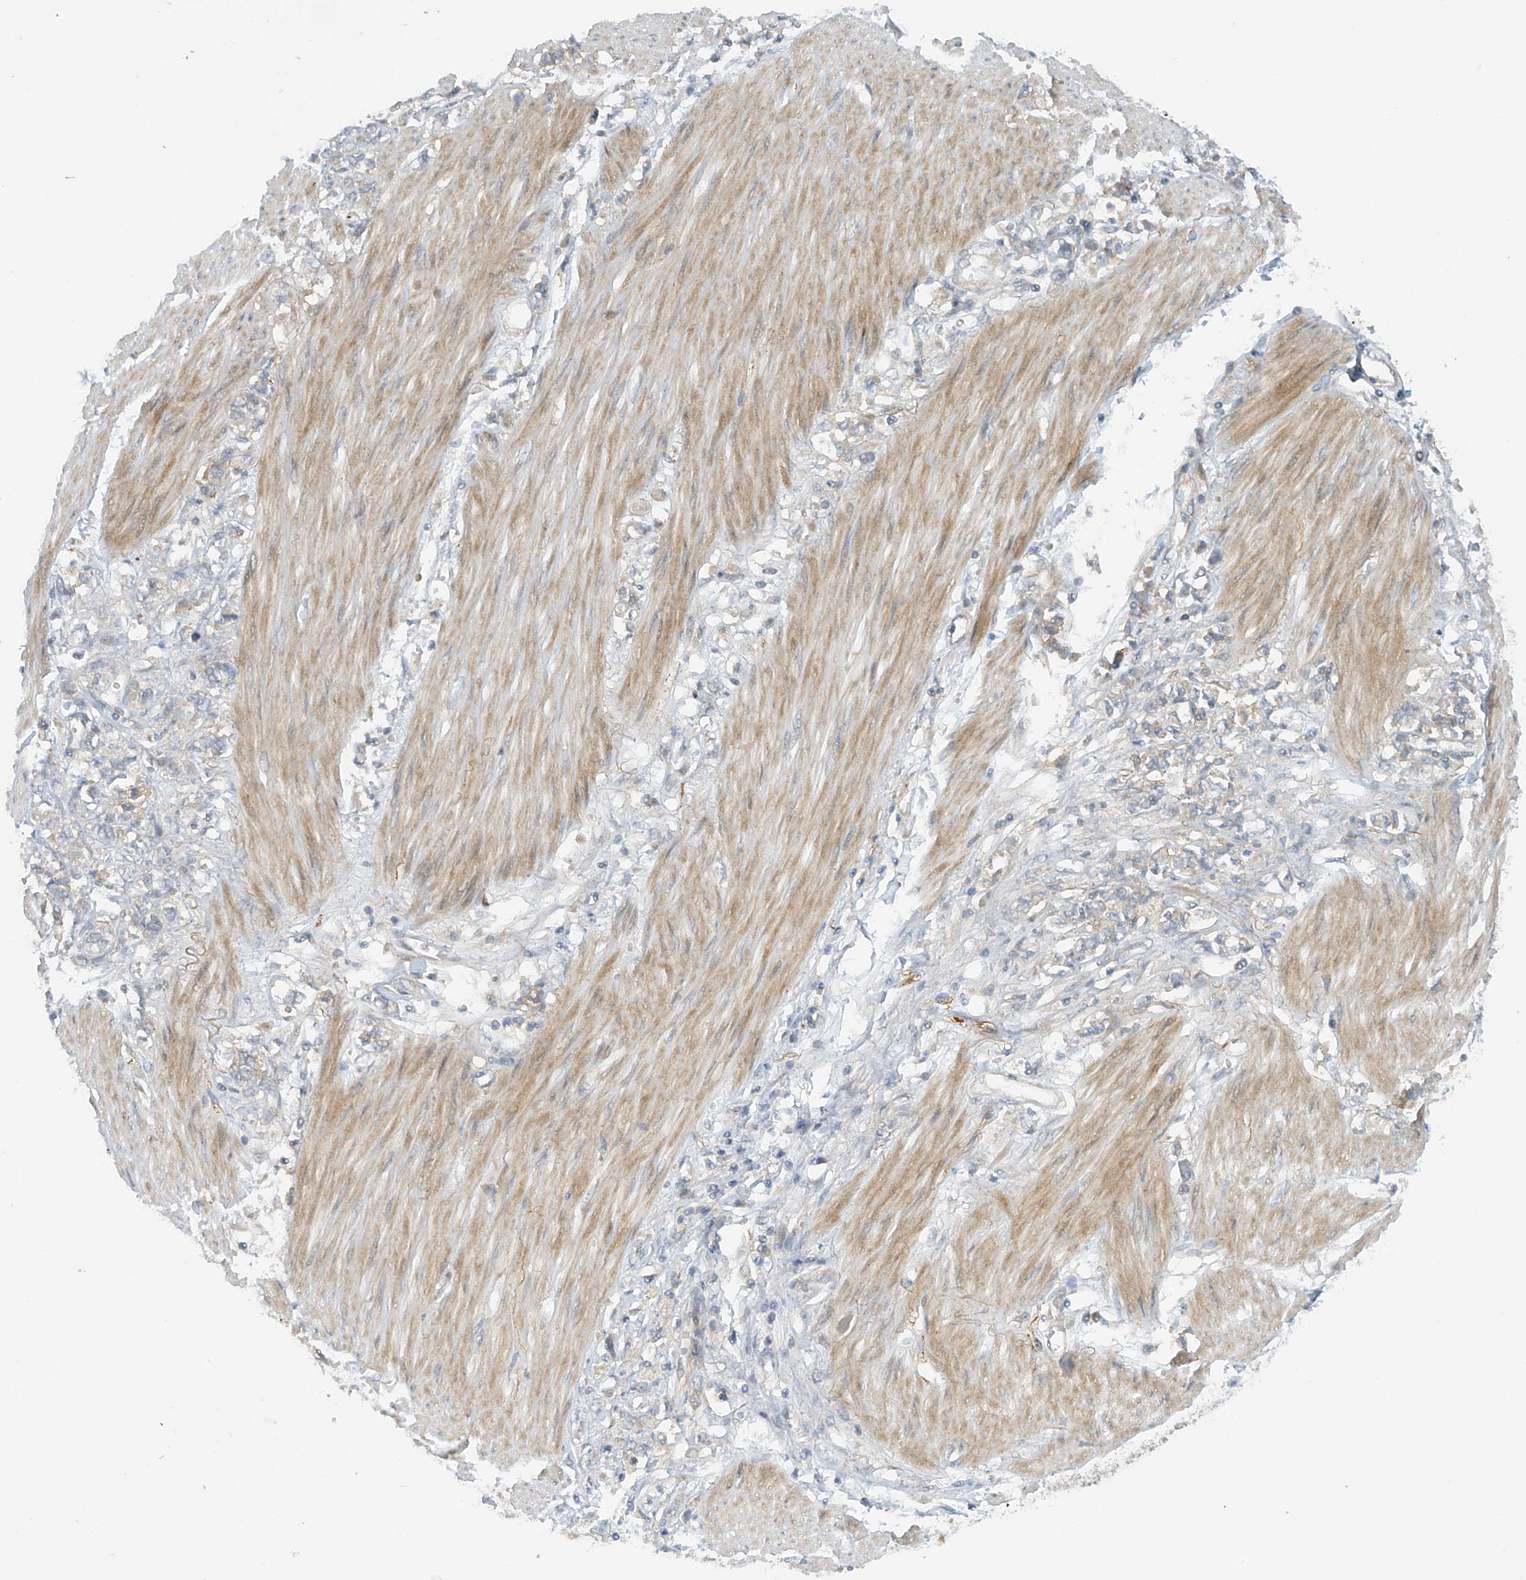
{"staining": {"intensity": "negative", "quantity": "none", "location": "none"}, "tissue": "stomach cancer", "cell_type": "Tumor cells", "image_type": "cancer", "snomed": [{"axis": "morphology", "description": "Adenocarcinoma, NOS"}, {"axis": "topography", "description": "Stomach"}], "caption": "DAB immunohistochemical staining of adenocarcinoma (stomach) shows no significant positivity in tumor cells.", "gene": "FSD1L", "patient": {"sex": "female", "age": 76}}